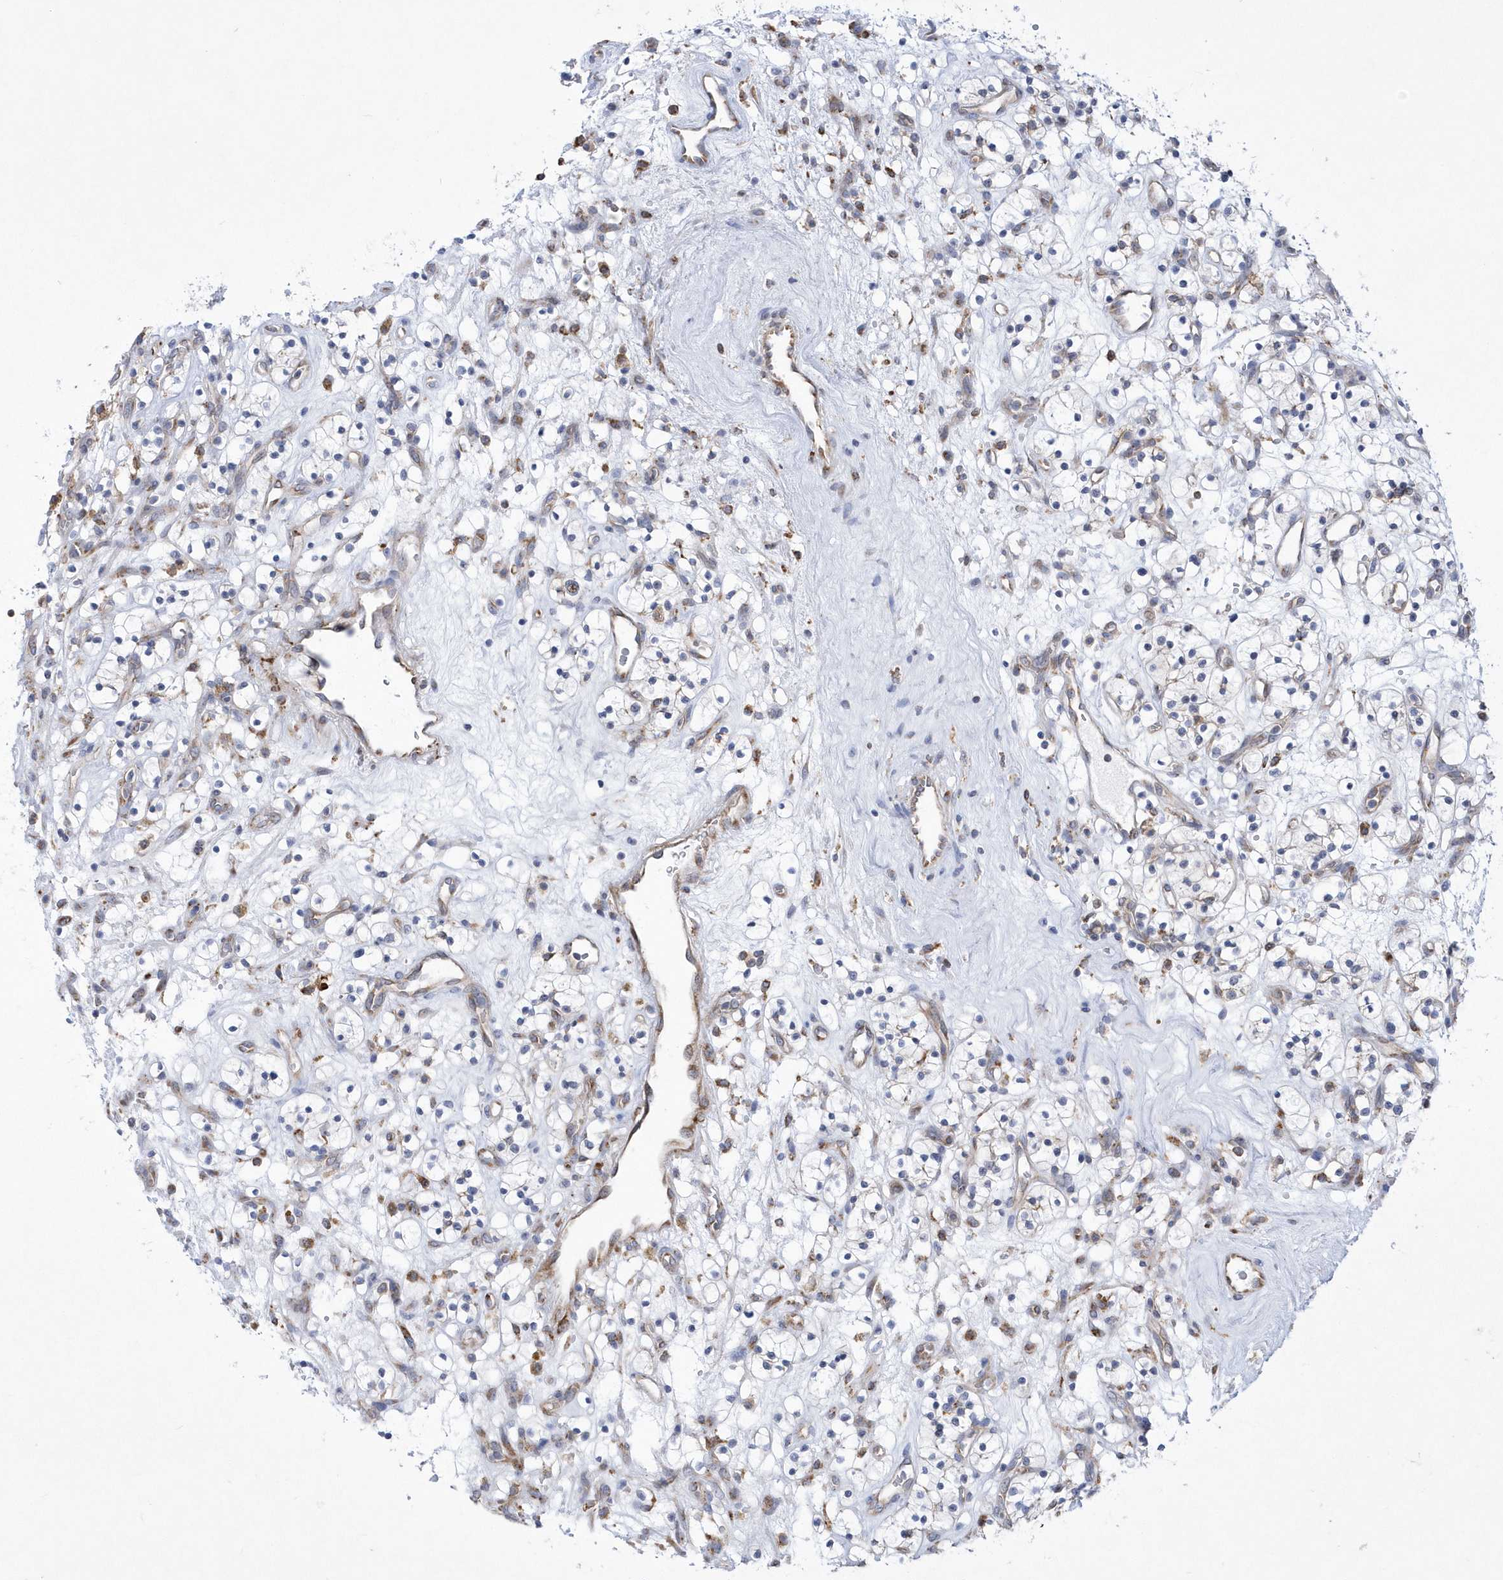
{"staining": {"intensity": "negative", "quantity": "none", "location": "none"}, "tissue": "renal cancer", "cell_type": "Tumor cells", "image_type": "cancer", "snomed": [{"axis": "morphology", "description": "Adenocarcinoma, NOS"}, {"axis": "topography", "description": "Kidney"}], "caption": "Tumor cells show no significant protein staining in renal adenocarcinoma.", "gene": "MED31", "patient": {"sex": "female", "age": 57}}